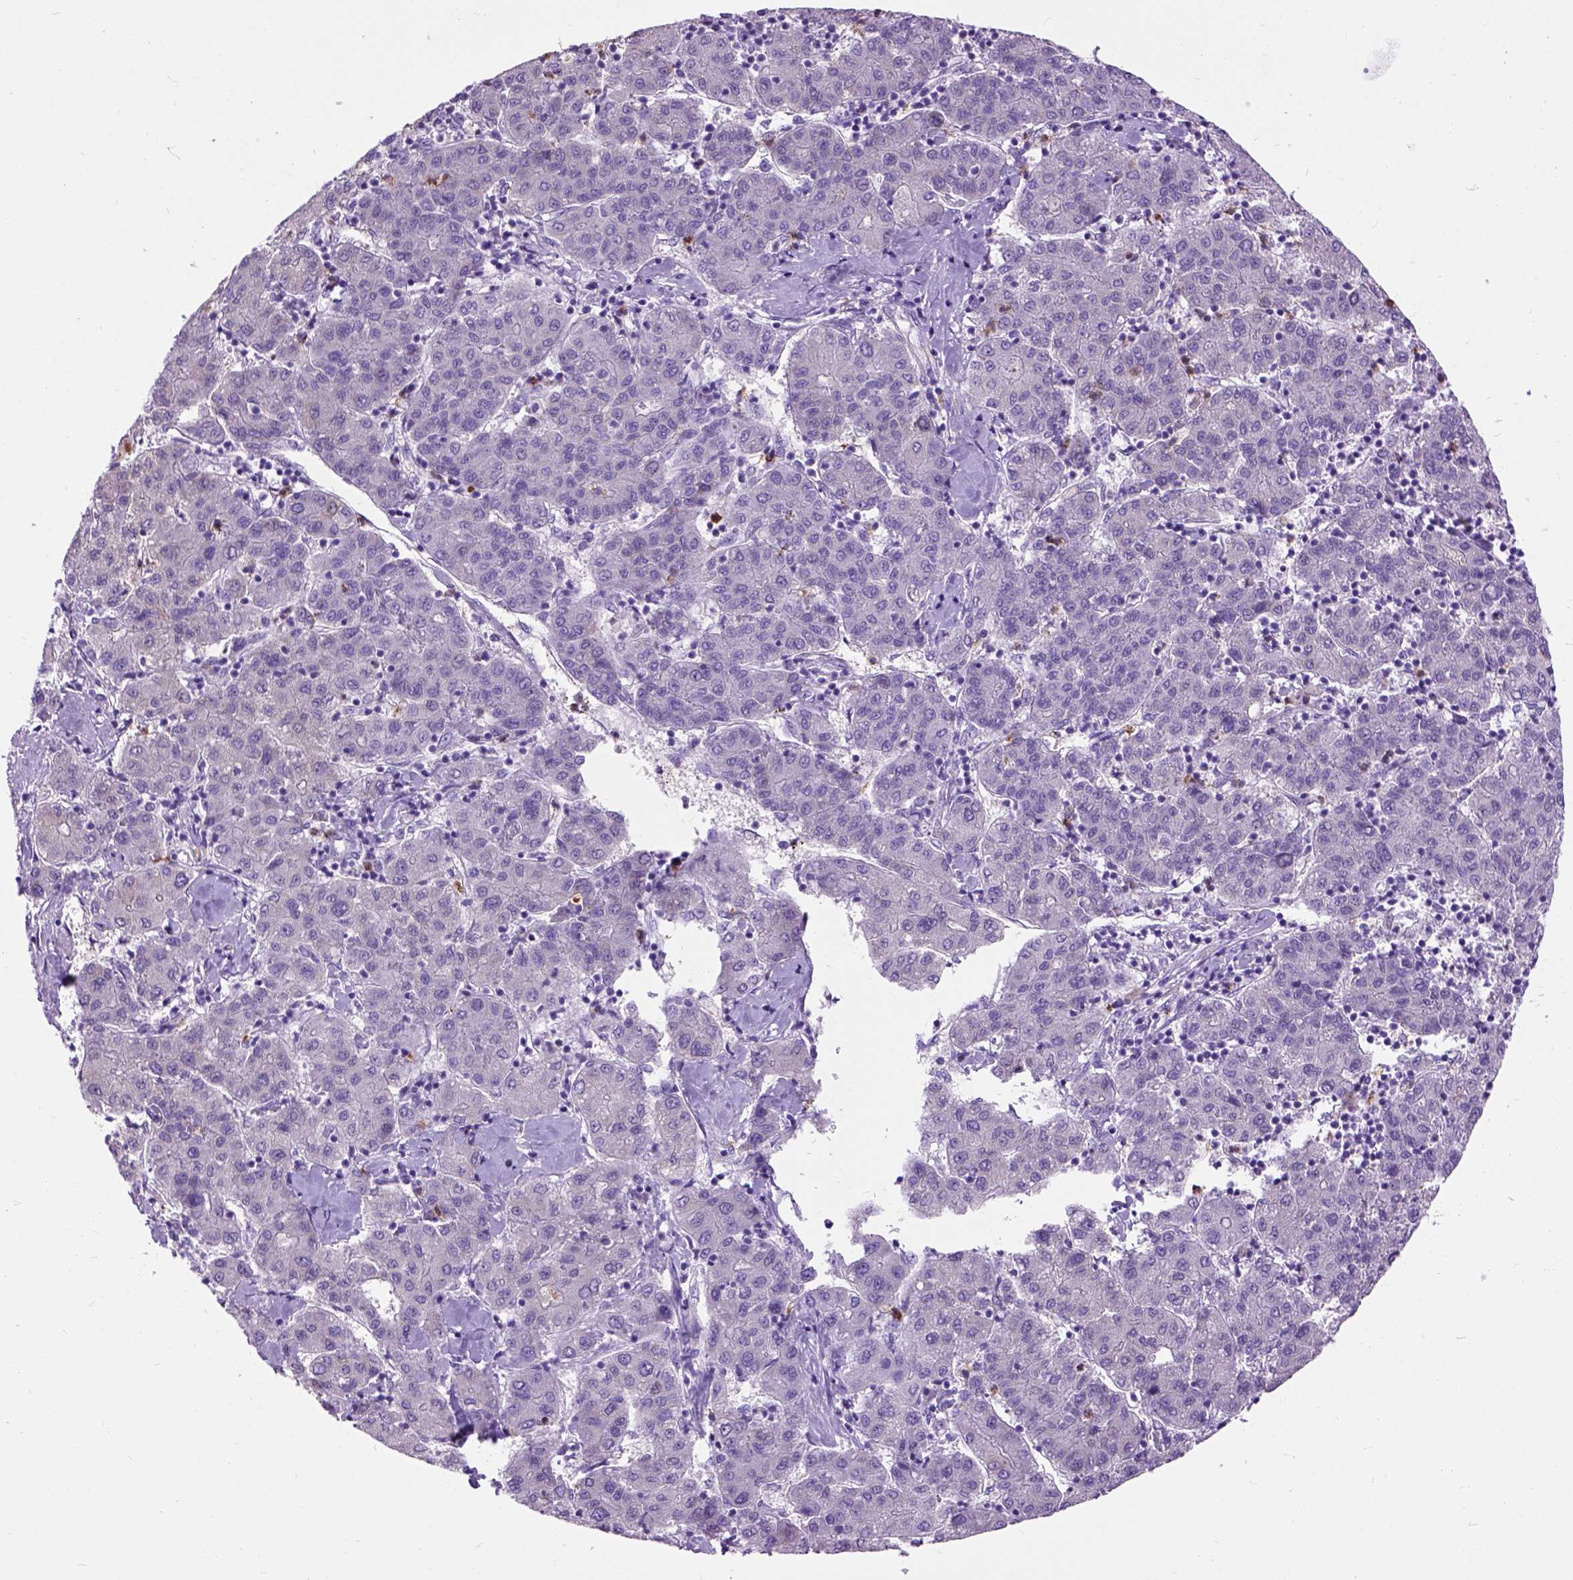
{"staining": {"intensity": "negative", "quantity": "none", "location": "none"}, "tissue": "liver cancer", "cell_type": "Tumor cells", "image_type": "cancer", "snomed": [{"axis": "morphology", "description": "Carcinoma, Hepatocellular, NOS"}, {"axis": "topography", "description": "Liver"}], "caption": "A photomicrograph of hepatocellular carcinoma (liver) stained for a protein reveals no brown staining in tumor cells.", "gene": "MAPT", "patient": {"sex": "male", "age": 65}}